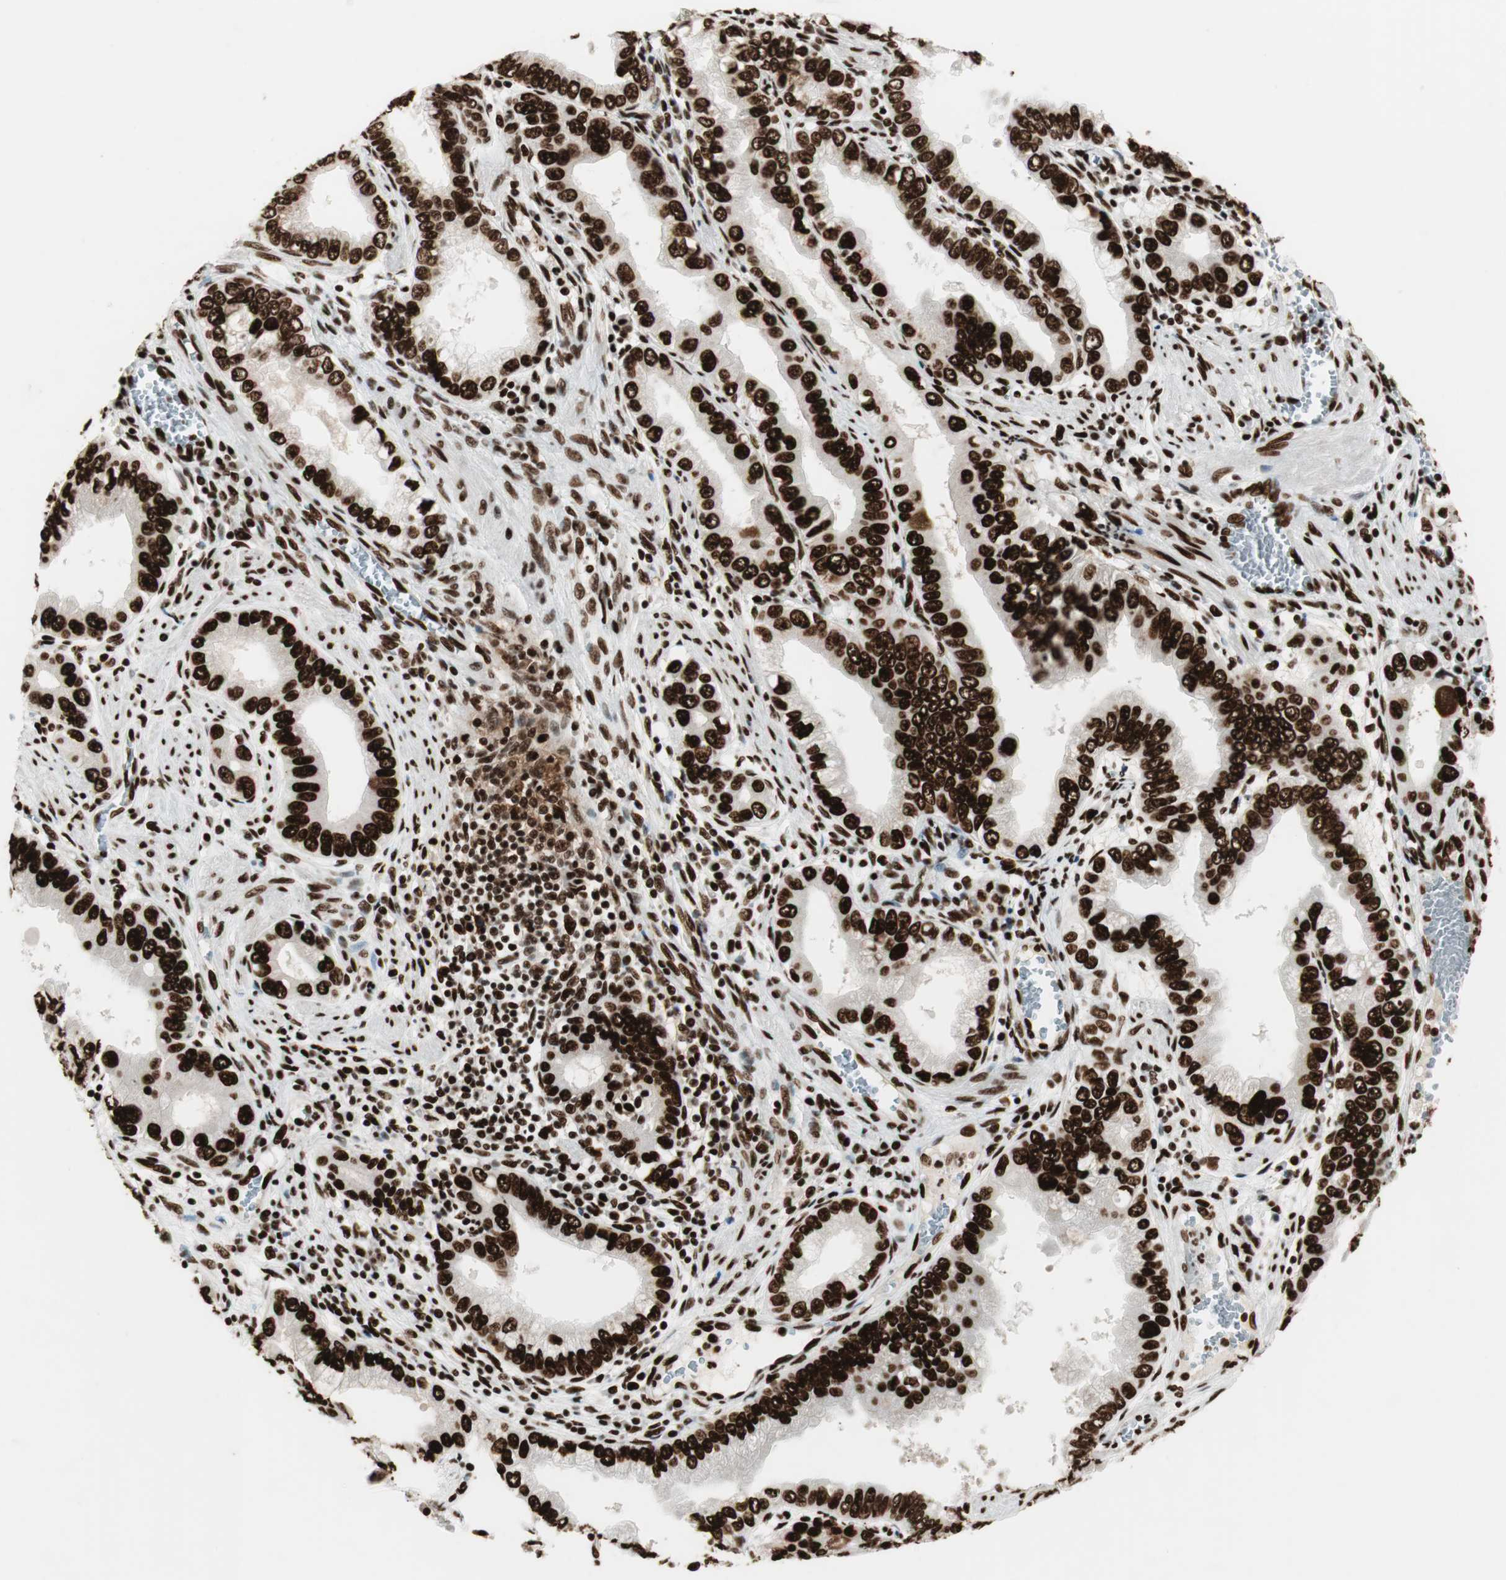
{"staining": {"intensity": "strong", "quantity": ">75%", "location": "nuclear"}, "tissue": "pancreatic cancer", "cell_type": "Tumor cells", "image_type": "cancer", "snomed": [{"axis": "morphology", "description": "Normal tissue, NOS"}, {"axis": "topography", "description": "Lymph node"}], "caption": "Immunohistochemical staining of human pancreatic cancer shows high levels of strong nuclear protein positivity in about >75% of tumor cells. Using DAB (brown) and hematoxylin (blue) stains, captured at high magnification using brightfield microscopy.", "gene": "PSME3", "patient": {"sex": "male", "age": 50}}